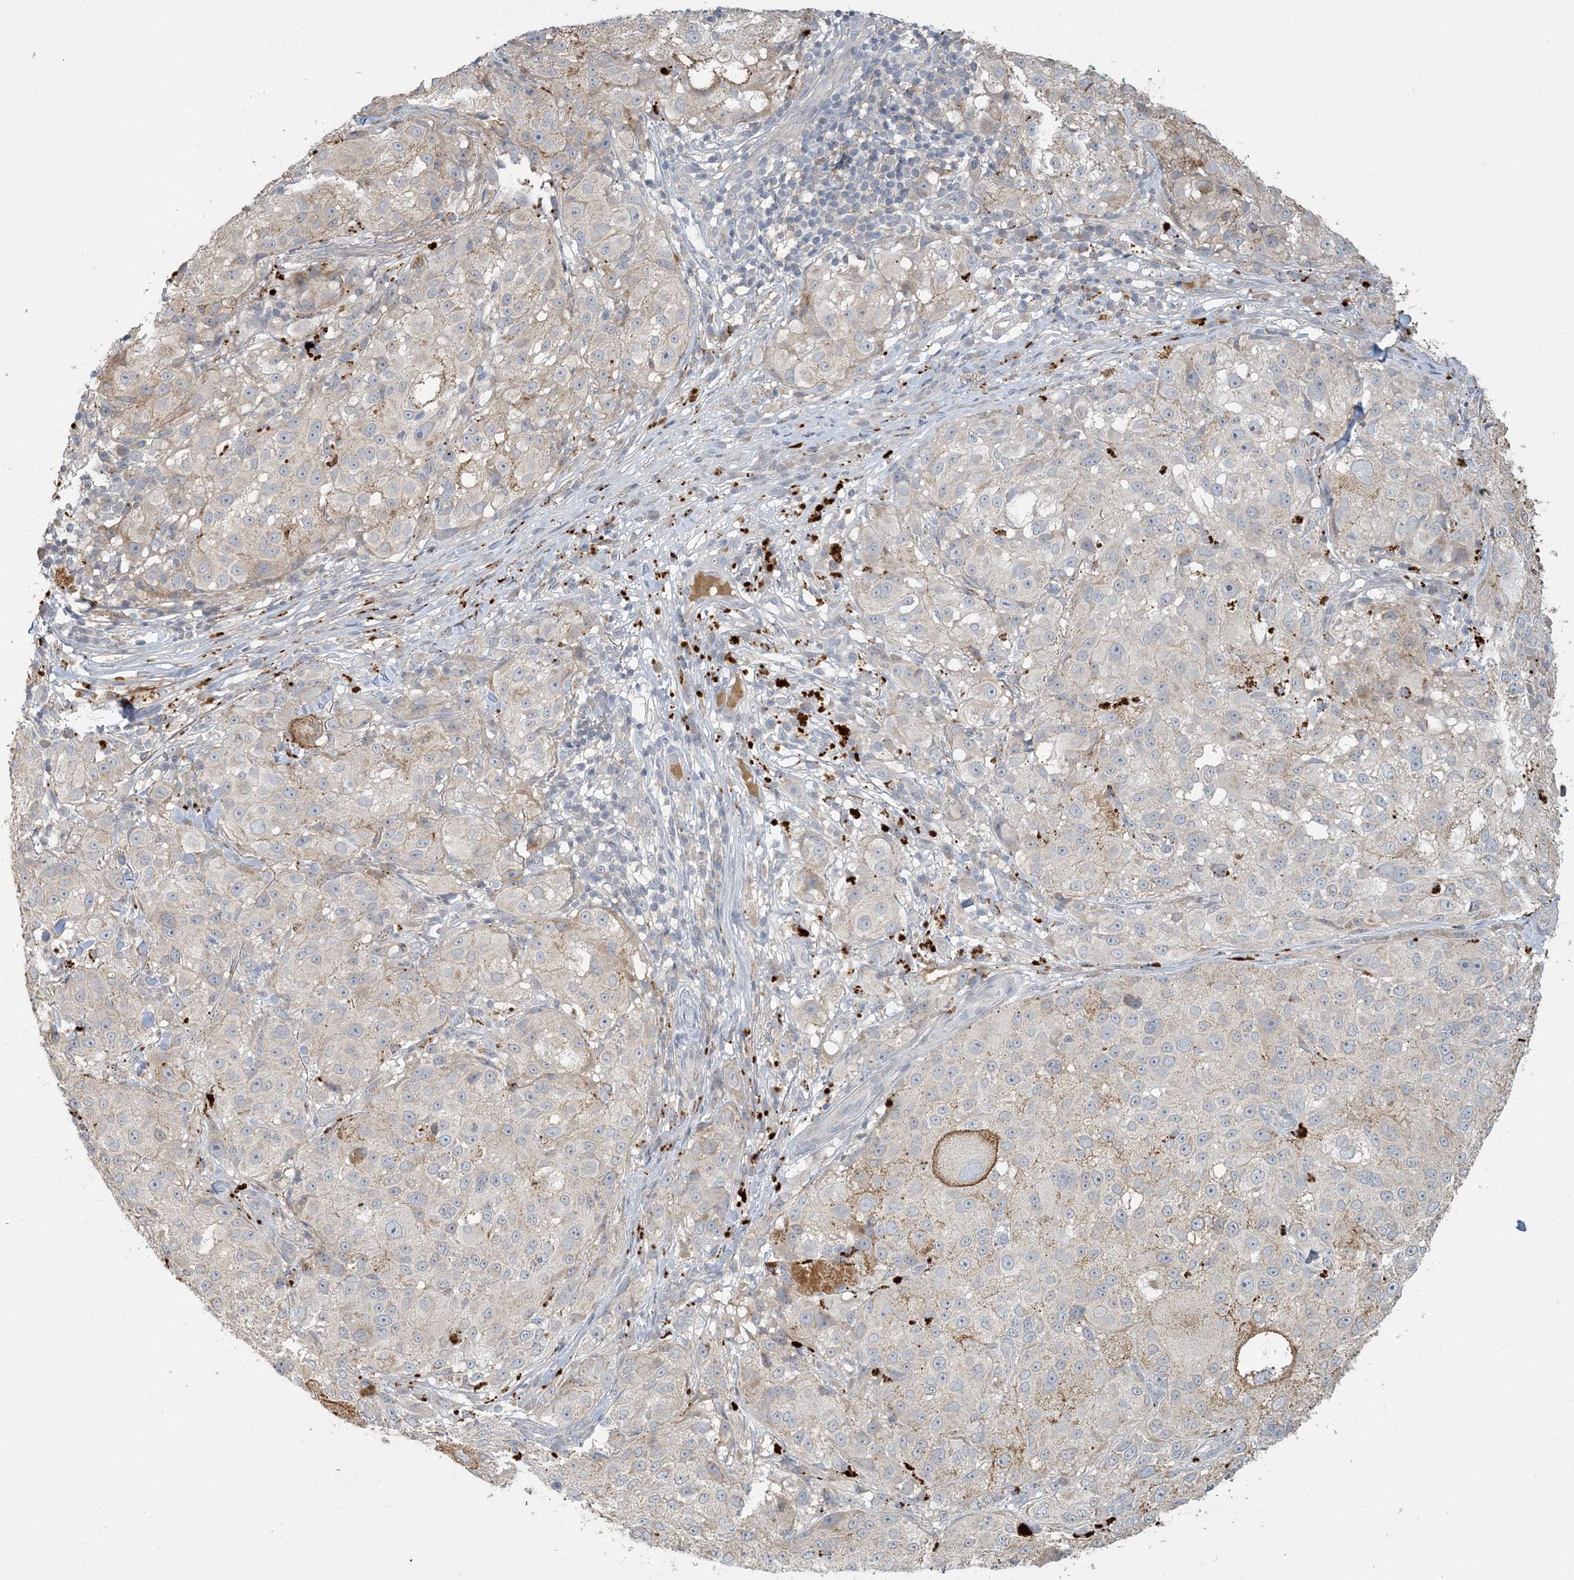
{"staining": {"intensity": "negative", "quantity": "none", "location": "none"}, "tissue": "melanoma", "cell_type": "Tumor cells", "image_type": "cancer", "snomed": [{"axis": "morphology", "description": "Necrosis, NOS"}, {"axis": "morphology", "description": "Malignant melanoma, NOS"}, {"axis": "topography", "description": "Skin"}], "caption": "Immunohistochemistry micrograph of neoplastic tissue: human malignant melanoma stained with DAB demonstrates no significant protein staining in tumor cells. (DAB immunohistochemistry, high magnification).", "gene": "LTN1", "patient": {"sex": "female", "age": 87}}